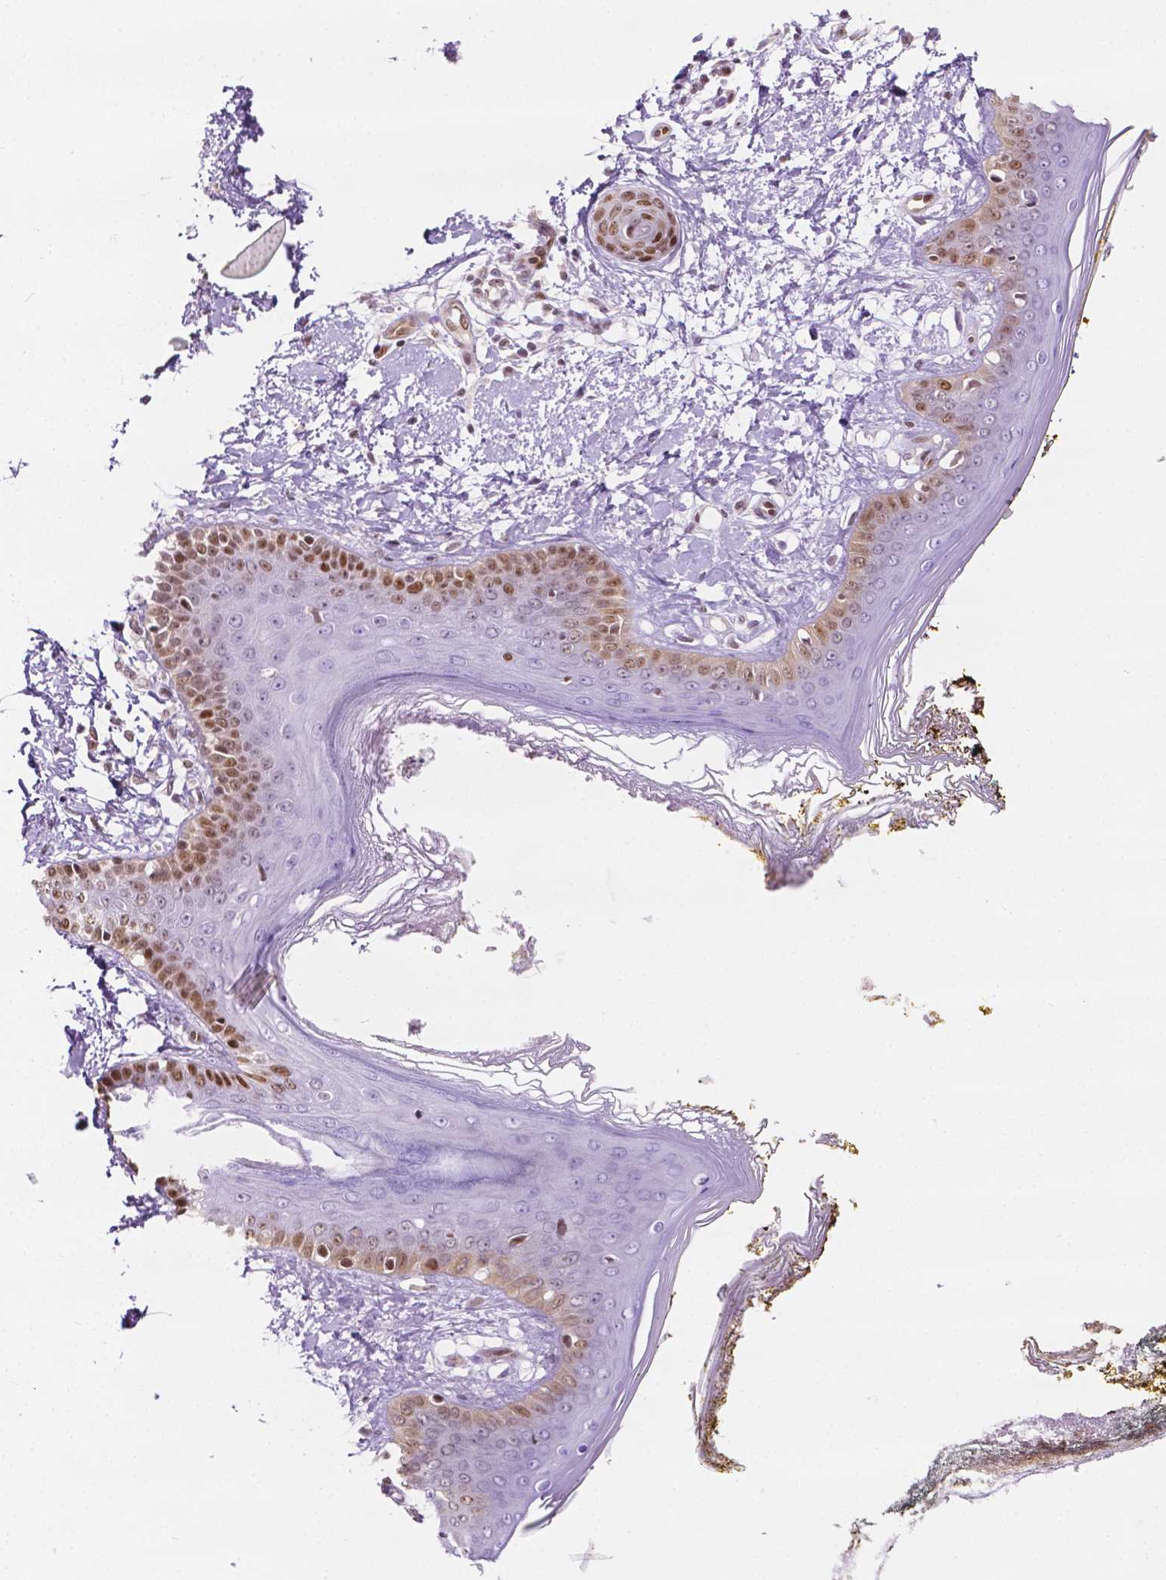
{"staining": {"intensity": "negative", "quantity": "none", "location": "none"}, "tissue": "skin", "cell_type": "Fibroblasts", "image_type": "normal", "snomed": [{"axis": "morphology", "description": "Normal tissue, NOS"}, {"axis": "topography", "description": "Skin"}], "caption": "Immunohistochemical staining of normal skin shows no significant staining in fibroblasts.", "gene": "ERF", "patient": {"sex": "female", "age": 34}}